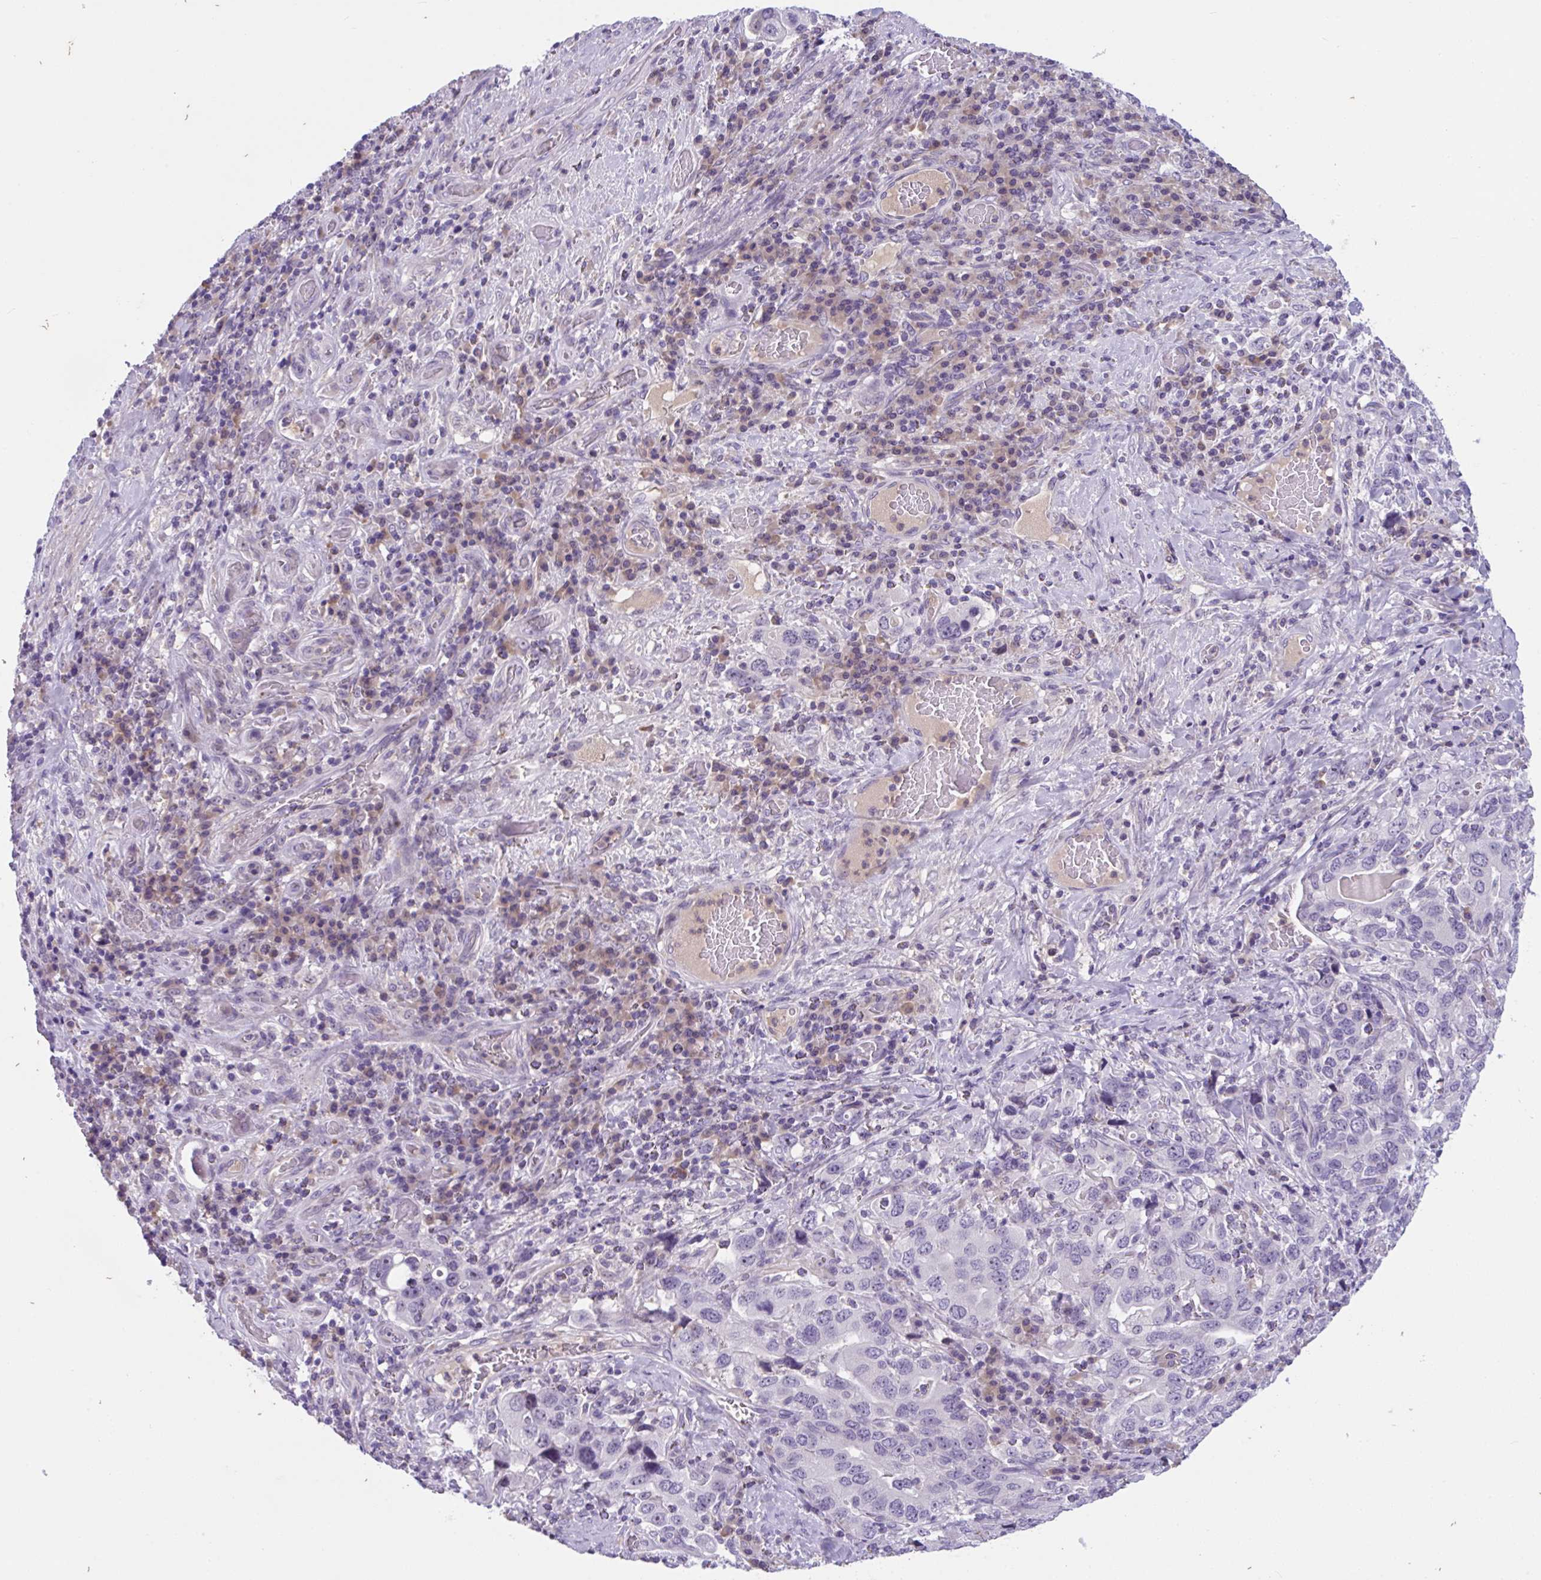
{"staining": {"intensity": "negative", "quantity": "none", "location": "none"}, "tissue": "stomach cancer", "cell_type": "Tumor cells", "image_type": "cancer", "snomed": [{"axis": "morphology", "description": "Adenocarcinoma, NOS"}, {"axis": "topography", "description": "Stomach, upper"}, {"axis": "topography", "description": "Stomach"}], "caption": "High magnification brightfield microscopy of stomach cancer (adenocarcinoma) stained with DAB (3,3'-diaminobenzidine) (brown) and counterstained with hematoxylin (blue): tumor cells show no significant staining.", "gene": "WNT9B", "patient": {"sex": "male", "age": 62}}